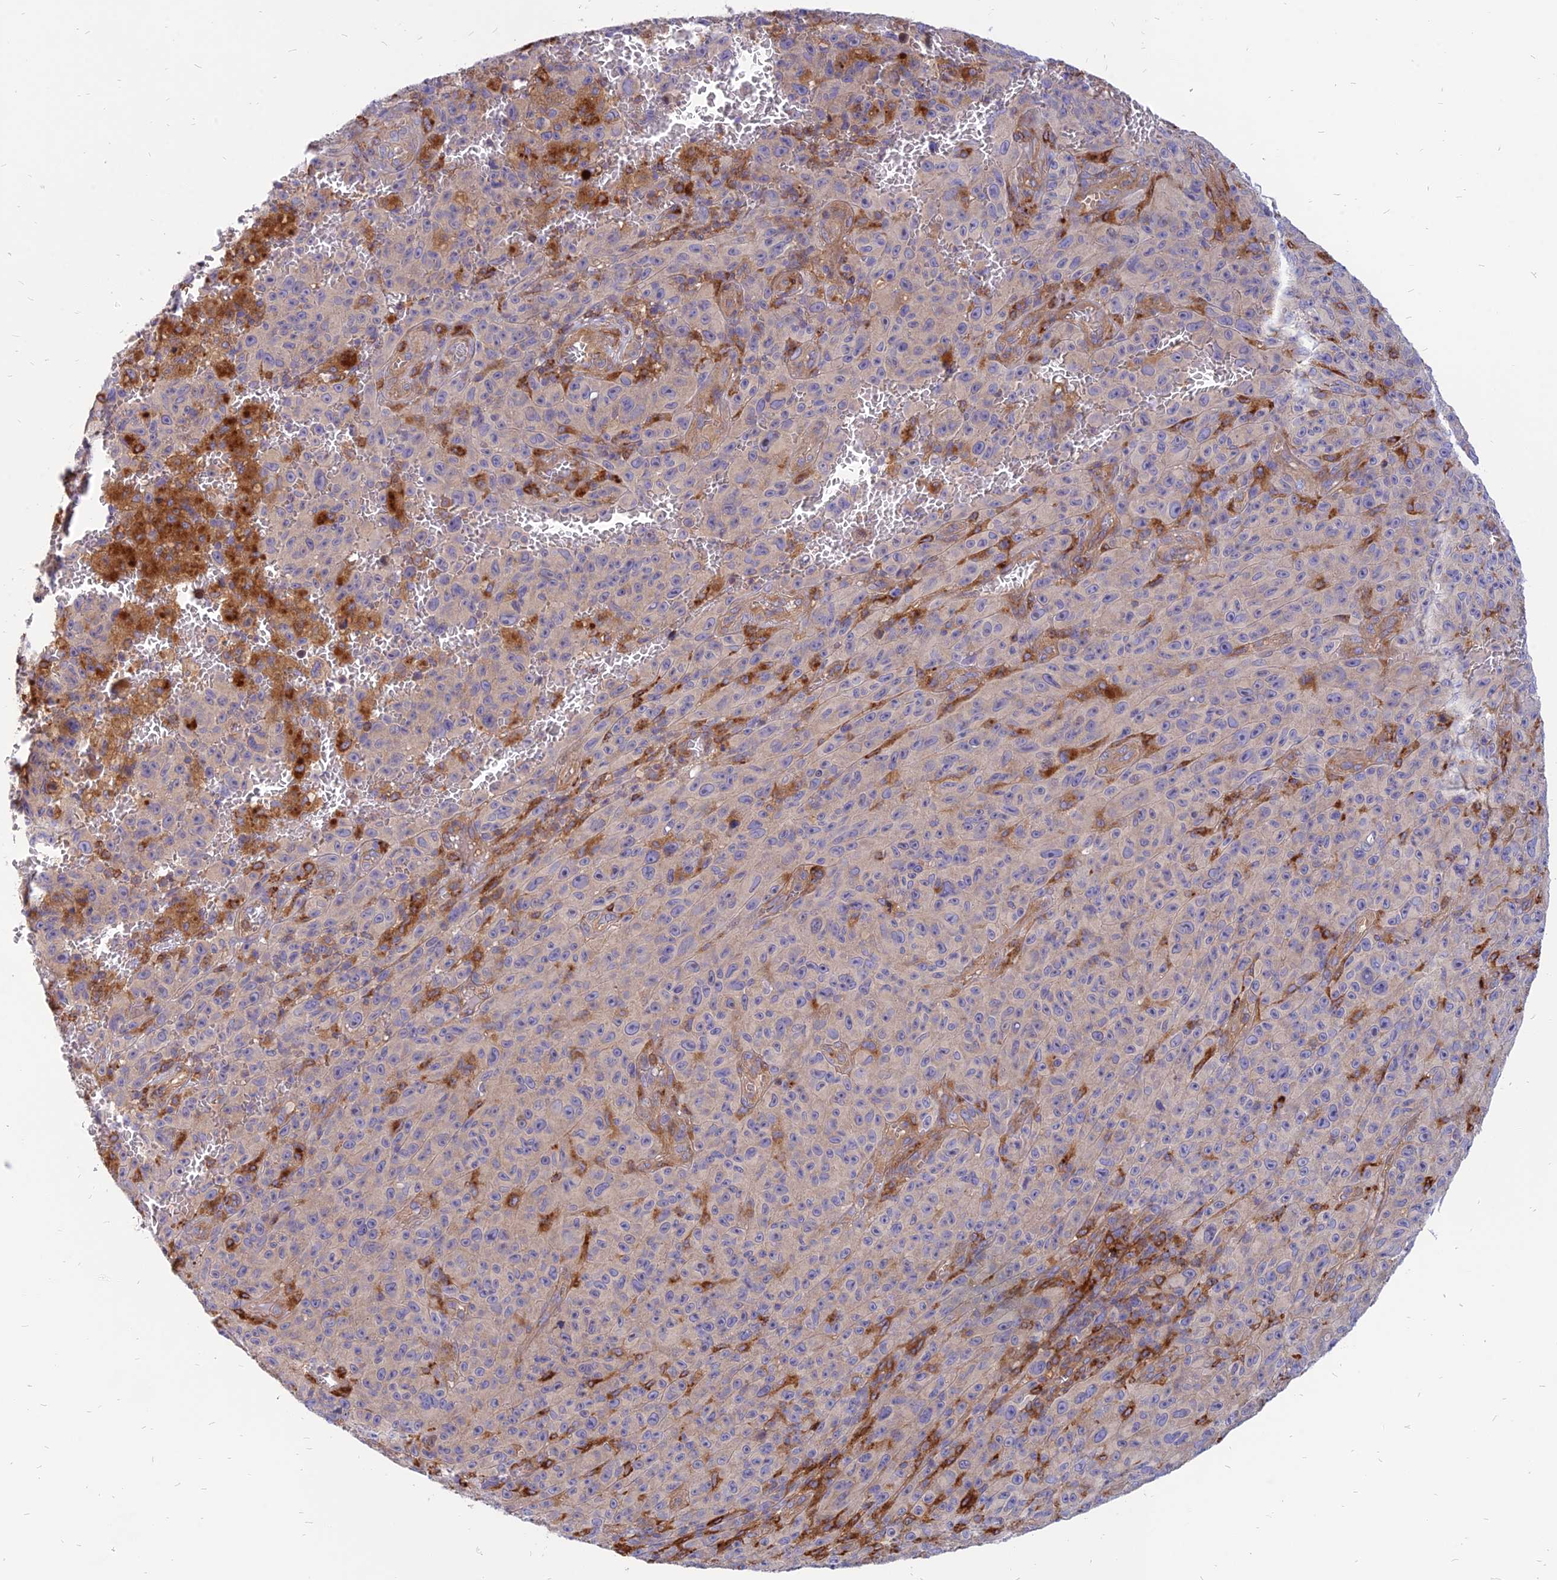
{"staining": {"intensity": "negative", "quantity": "none", "location": "none"}, "tissue": "melanoma", "cell_type": "Tumor cells", "image_type": "cancer", "snomed": [{"axis": "morphology", "description": "Malignant melanoma, NOS"}, {"axis": "topography", "description": "Skin"}], "caption": "Immunohistochemistry (IHC) of human melanoma displays no staining in tumor cells.", "gene": "PHKA2", "patient": {"sex": "female", "age": 82}}